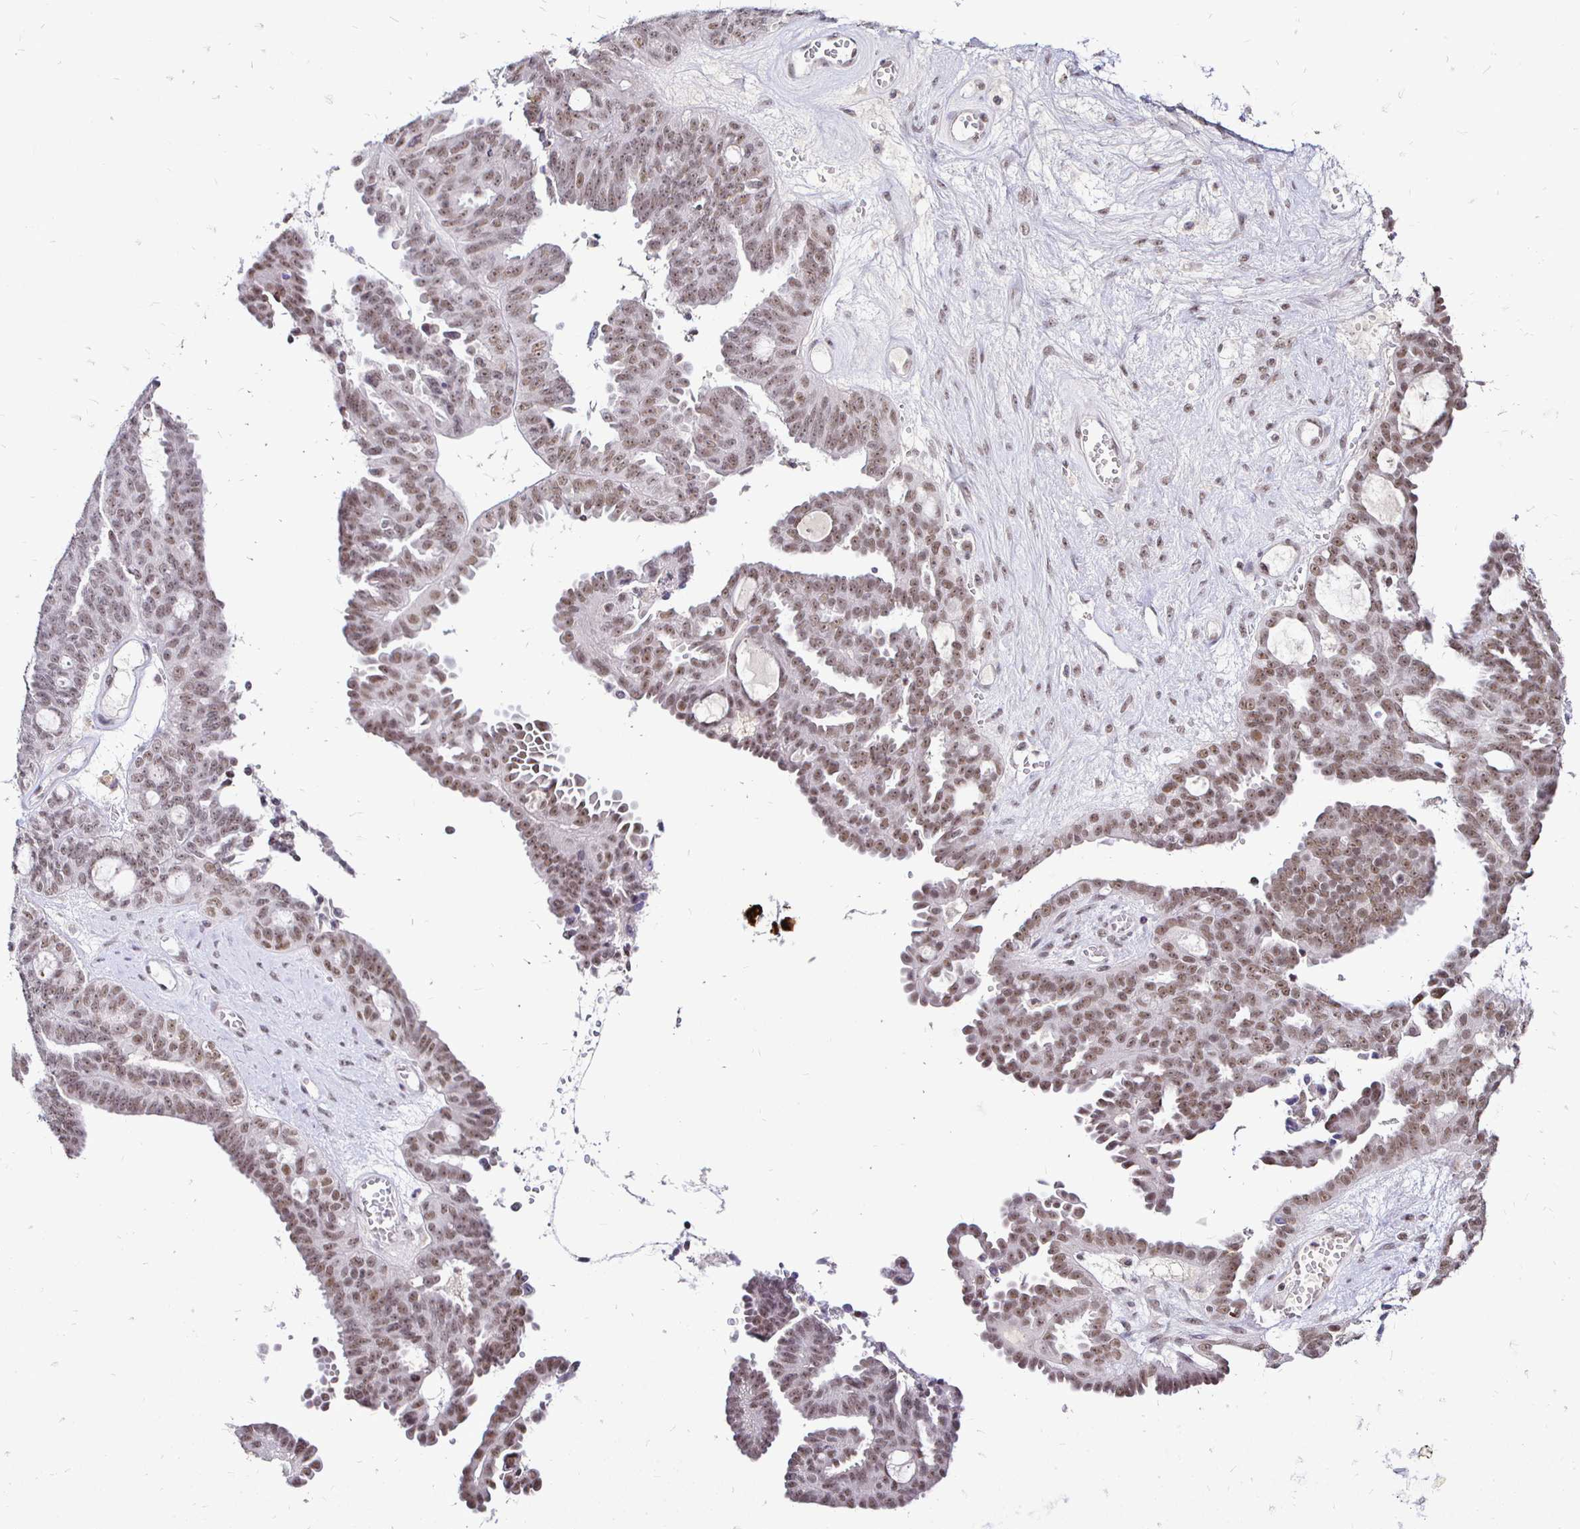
{"staining": {"intensity": "moderate", "quantity": ">75%", "location": "nuclear"}, "tissue": "ovarian cancer", "cell_type": "Tumor cells", "image_type": "cancer", "snomed": [{"axis": "morphology", "description": "Cystadenocarcinoma, serous, NOS"}, {"axis": "topography", "description": "Ovary"}], "caption": "A medium amount of moderate nuclear staining is present in approximately >75% of tumor cells in ovarian cancer tissue.", "gene": "SIN3A", "patient": {"sex": "female", "age": 71}}